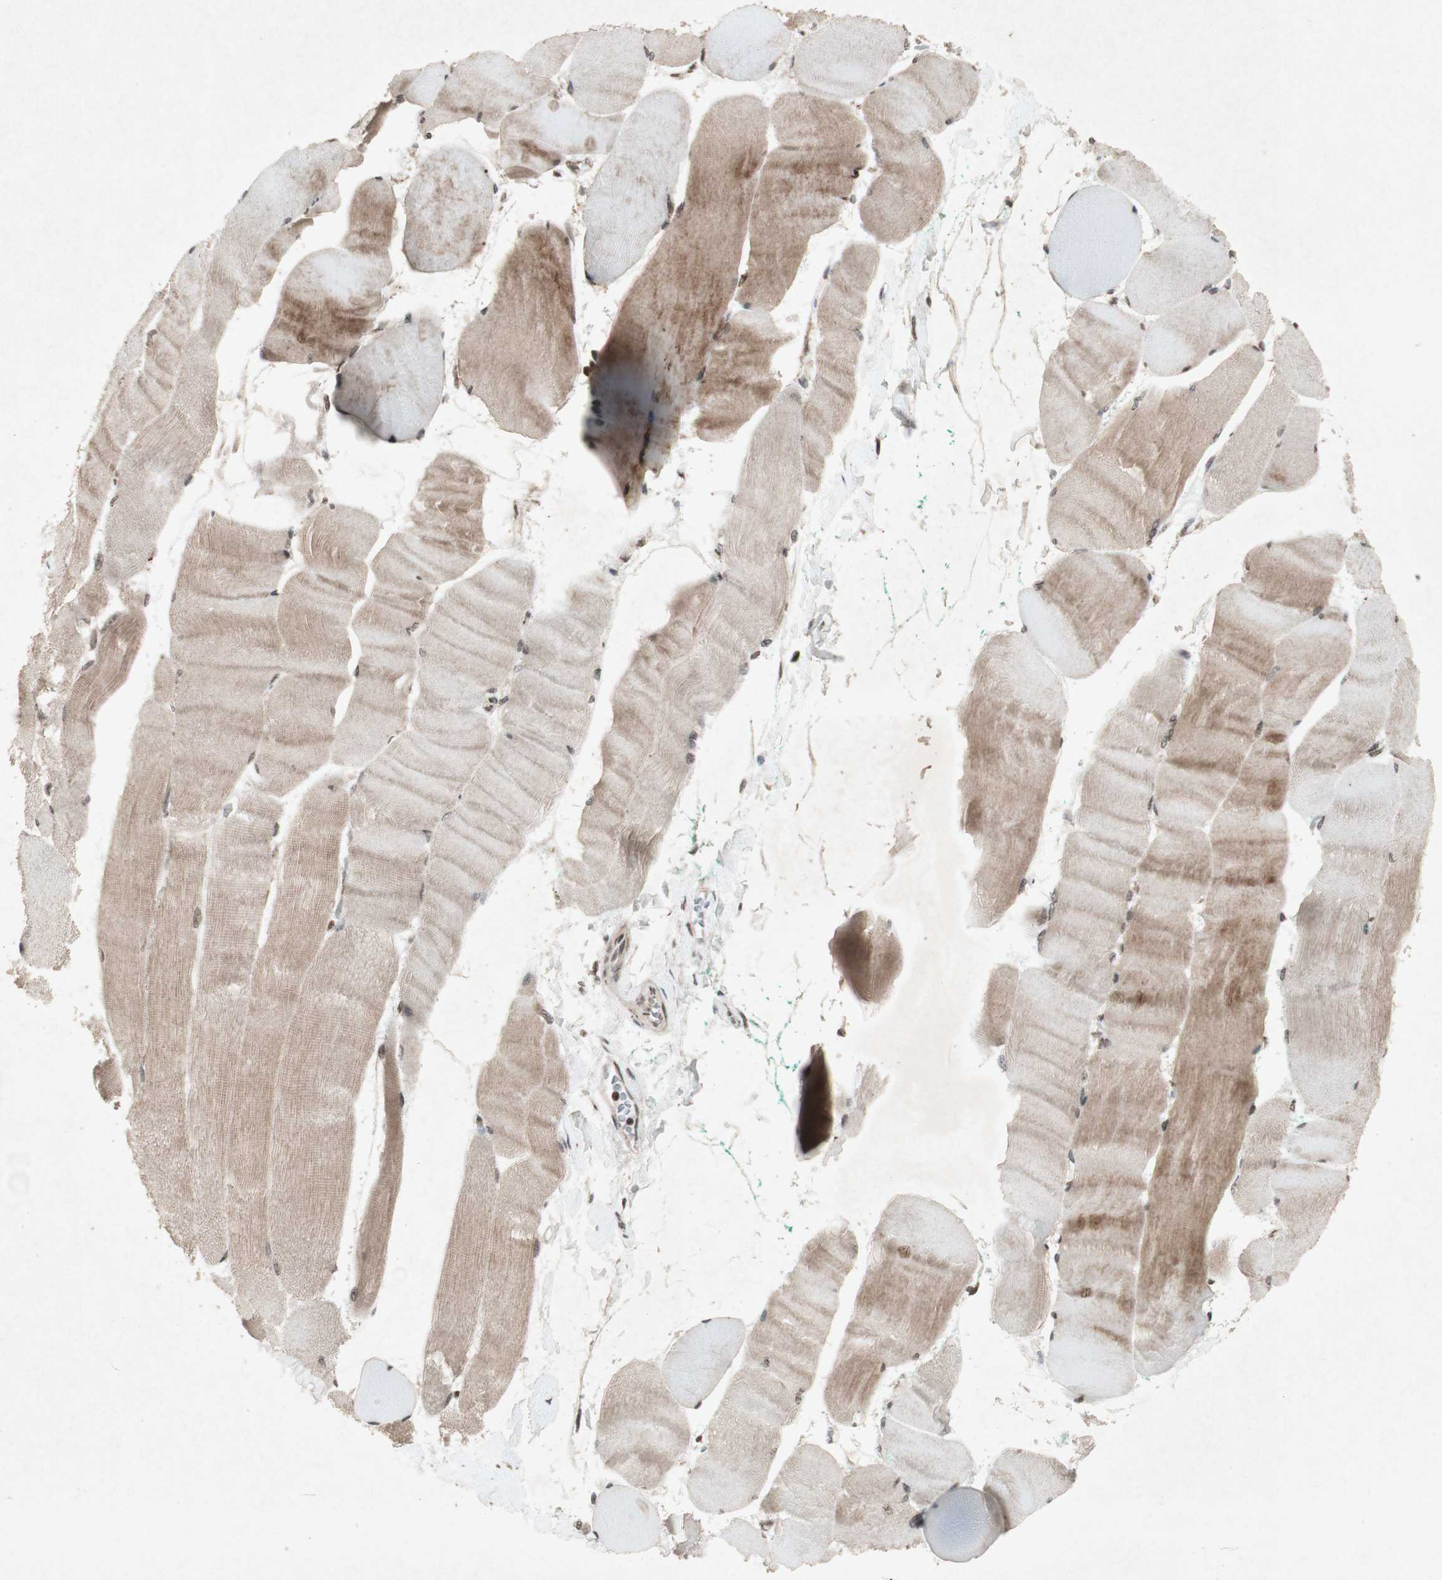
{"staining": {"intensity": "moderate", "quantity": "25%-75%", "location": "cytoplasmic/membranous"}, "tissue": "skeletal muscle", "cell_type": "Myocytes", "image_type": "normal", "snomed": [{"axis": "morphology", "description": "Normal tissue, NOS"}, {"axis": "morphology", "description": "Squamous cell carcinoma, NOS"}, {"axis": "topography", "description": "Skeletal muscle"}], "caption": "Human skeletal muscle stained with a brown dye reveals moderate cytoplasmic/membranous positive positivity in about 25%-75% of myocytes.", "gene": "PLXNA1", "patient": {"sex": "male", "age": 51}}